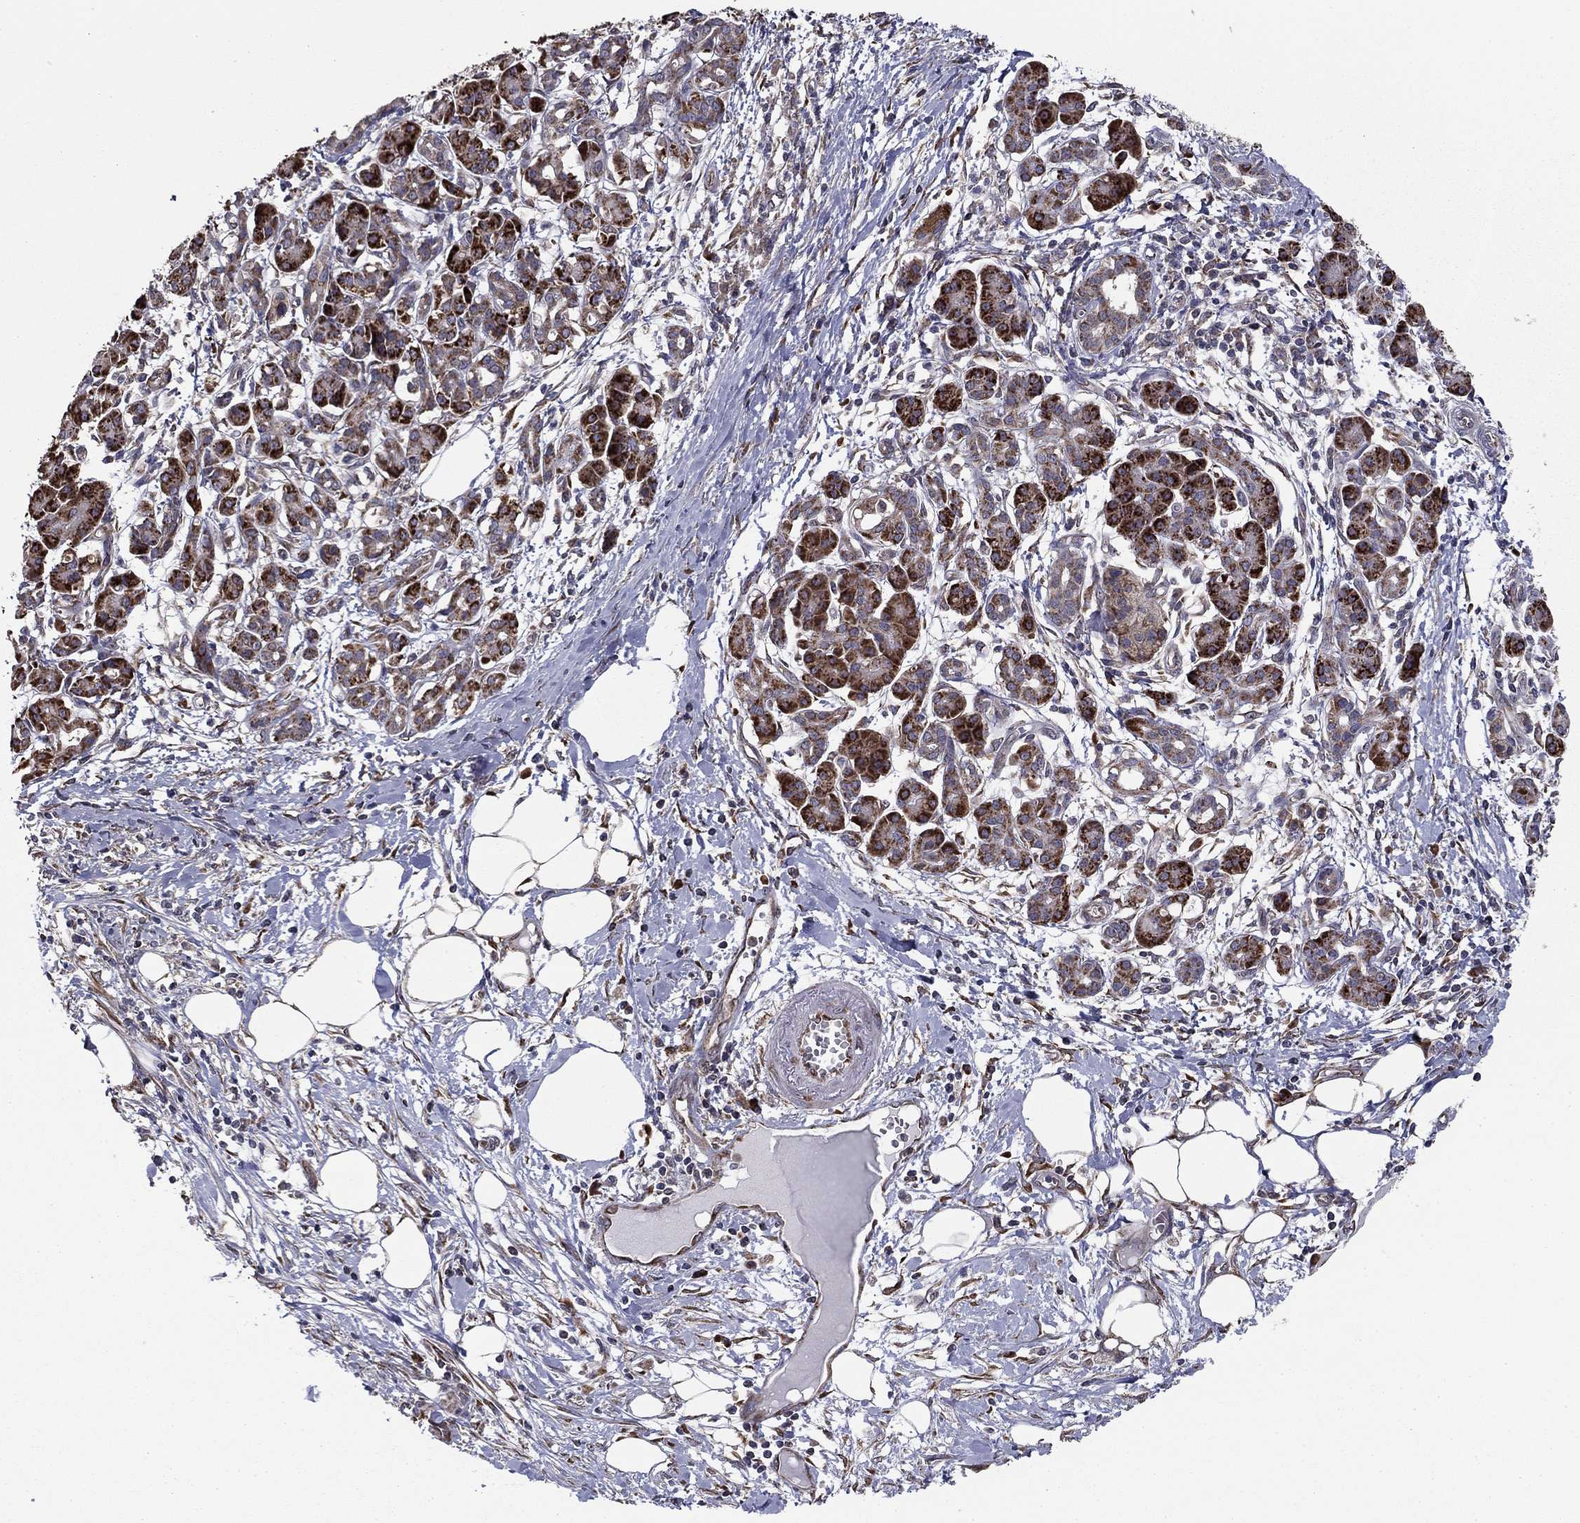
{"staining": {"intensity": "strong", "quantity": "25%-75%", "location": "cytoplasmic/membranous"}, "tissue": "pancreatic cancer", "cell_type": "Tumor cells", "image_type": "cancer", "snomed": [{"axis": "morphology", "description": "Adenocarcinoma, NOS"}, {"axis": "topography", "description": "Pancreas"}], "caption": "Tumor cells reveal strong cytoplasmic/membranous expression in approximately 25%-75% of cells in pancreatic cancer (adenocarcinoma). Using DAB (3,3'-diaminobenzidine) (brown) and hematoxylin (blue) stains, captured at high magnification using brightfield microscopy.", "gene": "NKIRAS1", "patient": {"sex": "male", "age": 72}}